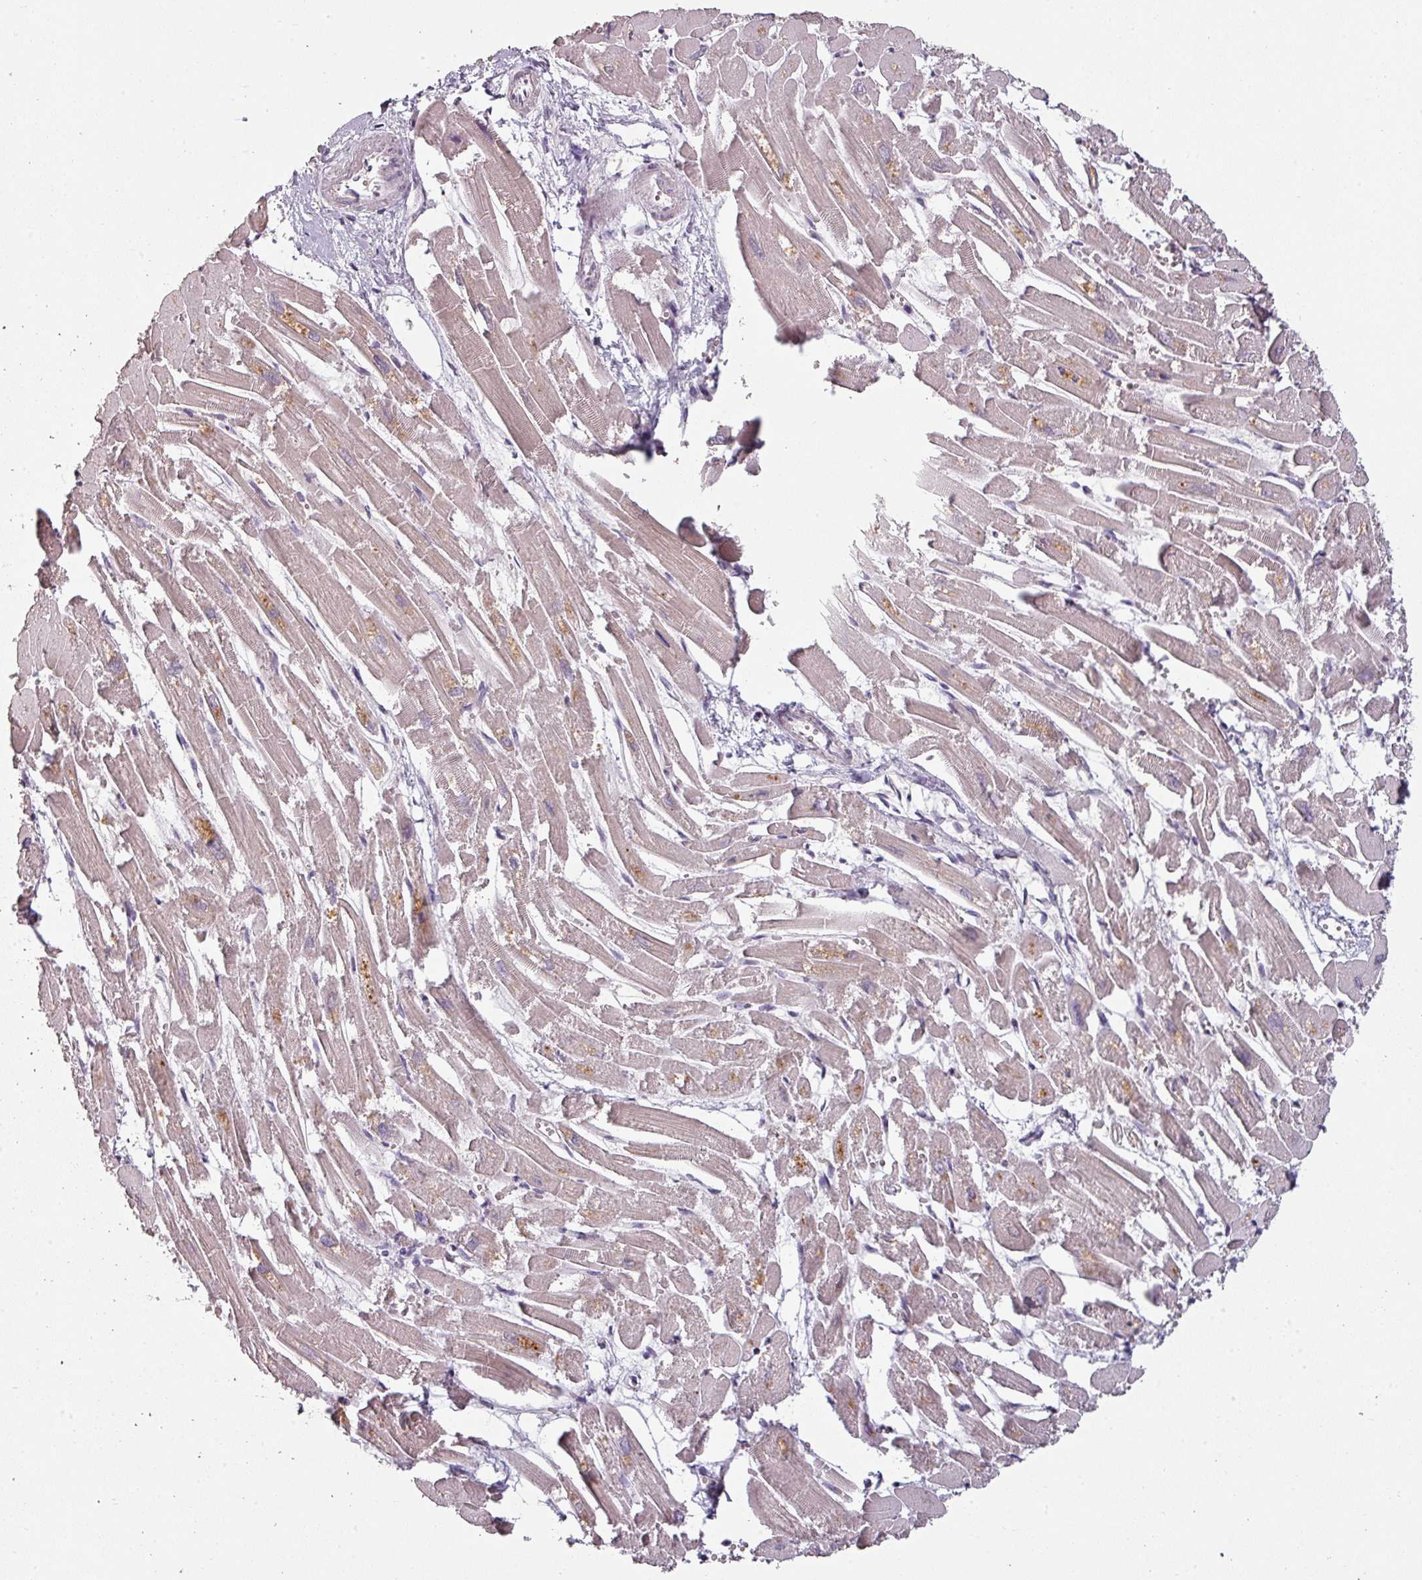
{"staining": {"intensity": "moderate", "quantity": "<25%", "location": "cytoplasmic/membranous"}, "tissue": "heart muscle", "cell_type": "Cardiomyocytes", "image_type": "normal", "snomed": [{"axis": "morphology", "description": "Normal tissue, NOS"}, {"axis": "topography", "description": "Heart"}], "caption": "Heart muscle stained with DAB (3,3'-diaminobenzidine) immunohistochemistry (IHC) displays low levels of moderate cytoplasmic/membranous positivity in approximately <25% of cardiomyocytes. (DAB (3,3'-diaminobenzidine) IHC, brown staining for protein, blue staining for nuclei).", "gene": "LYPLA1", "patient": {"sex": "male", "age": 54}}